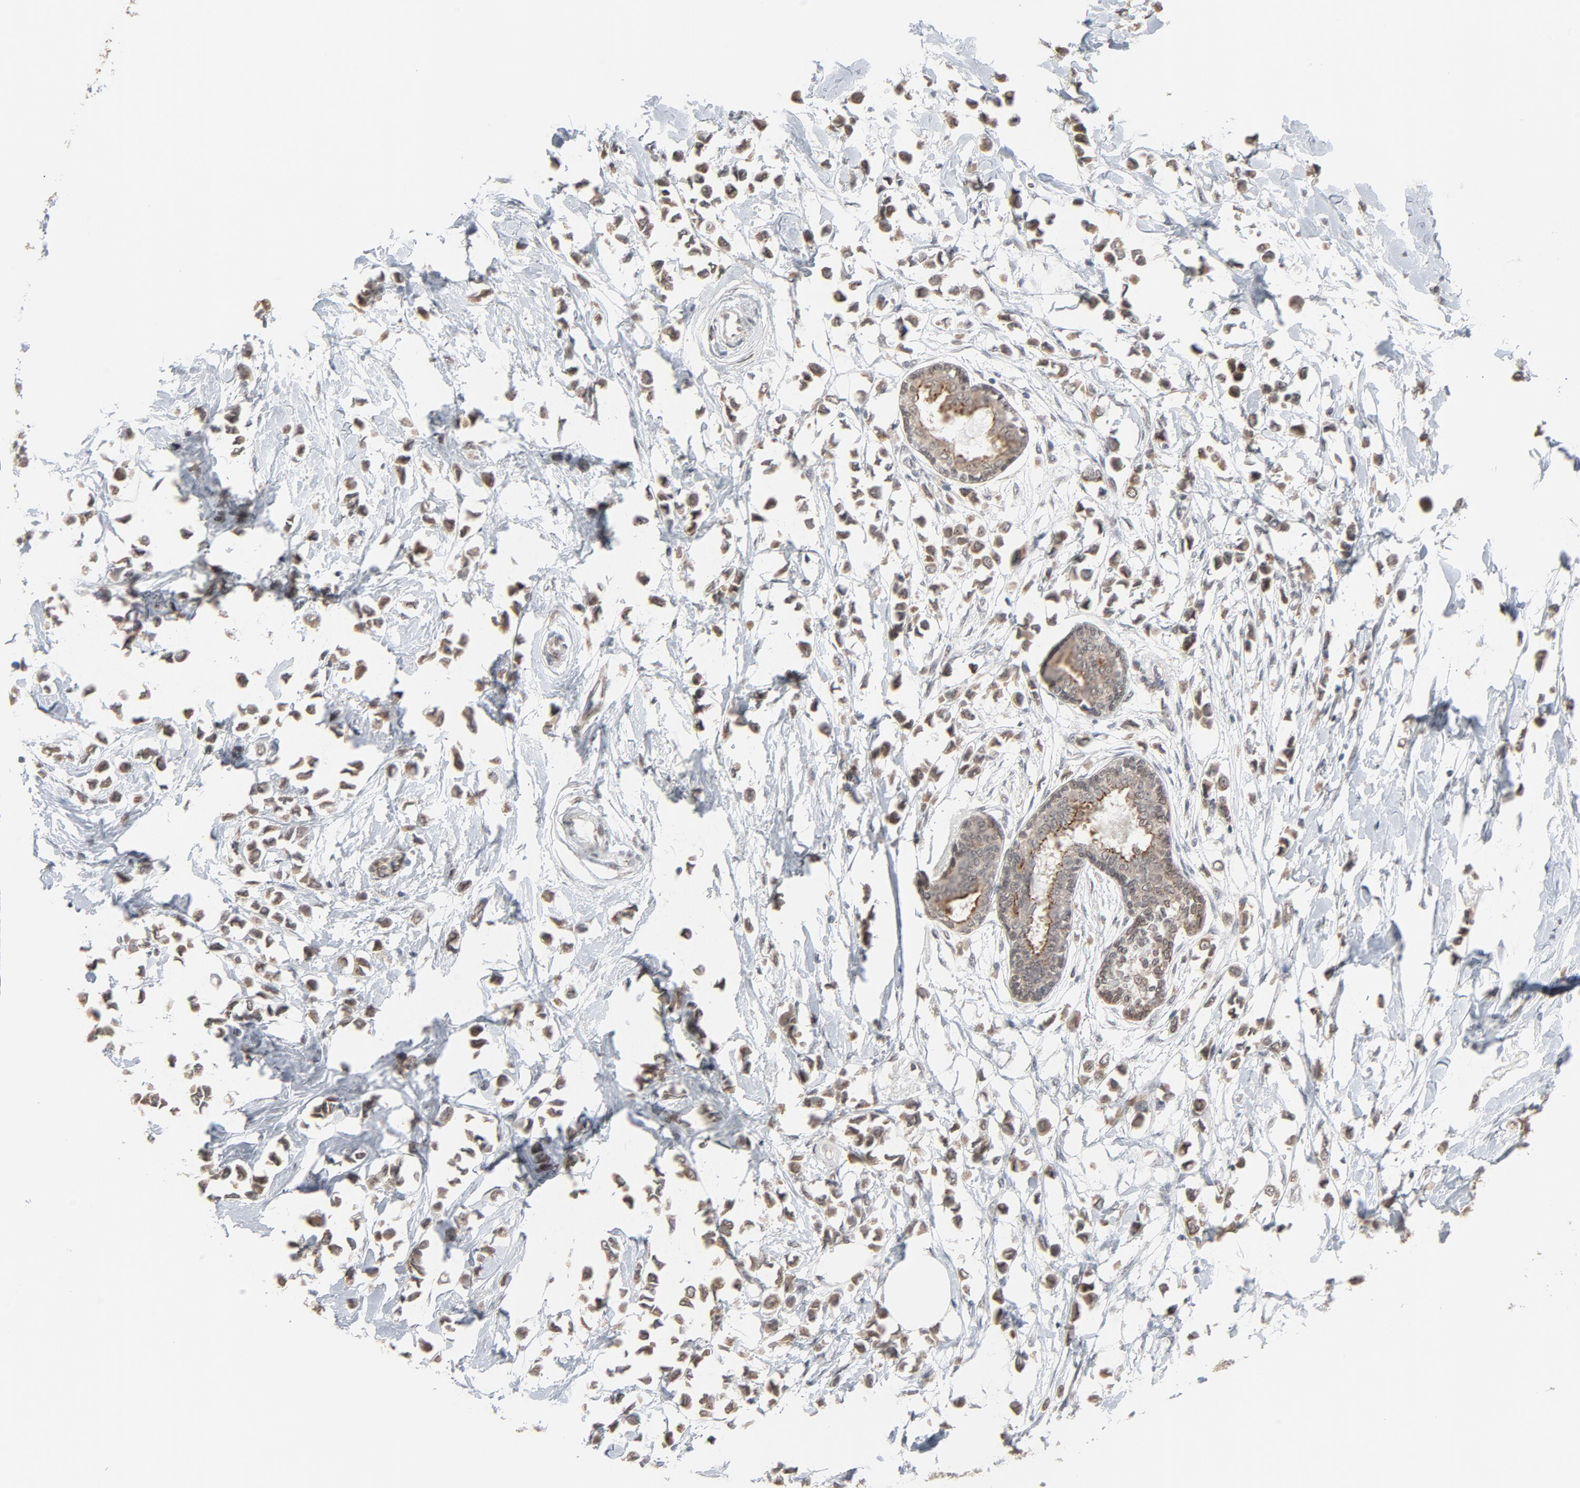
{"staining": {"intensity": "weak", "quantity": ">75%", "location": "cytoplasmic/membranous"}, "tissue": "breast cancer", "cell_type": "Tumor cells", "image_type": "cancer", "snomed": [{"axis": "morphology", "description": "Lobular carcinoma"}, {"axis": "topography", "description": "Breast"}], "caption": "A photomicrograph of breast cancer (lobular carcinoma) stained for a protein demonstrates weak cytoplasmic/membranous brown staining in tumor cells. (DAB (3,3'-diaminobenzidine) IHC with brightfield microscopy, high magnification).", "gene": "ITPR3", "patient": {"sex": "female", "age": 51}}